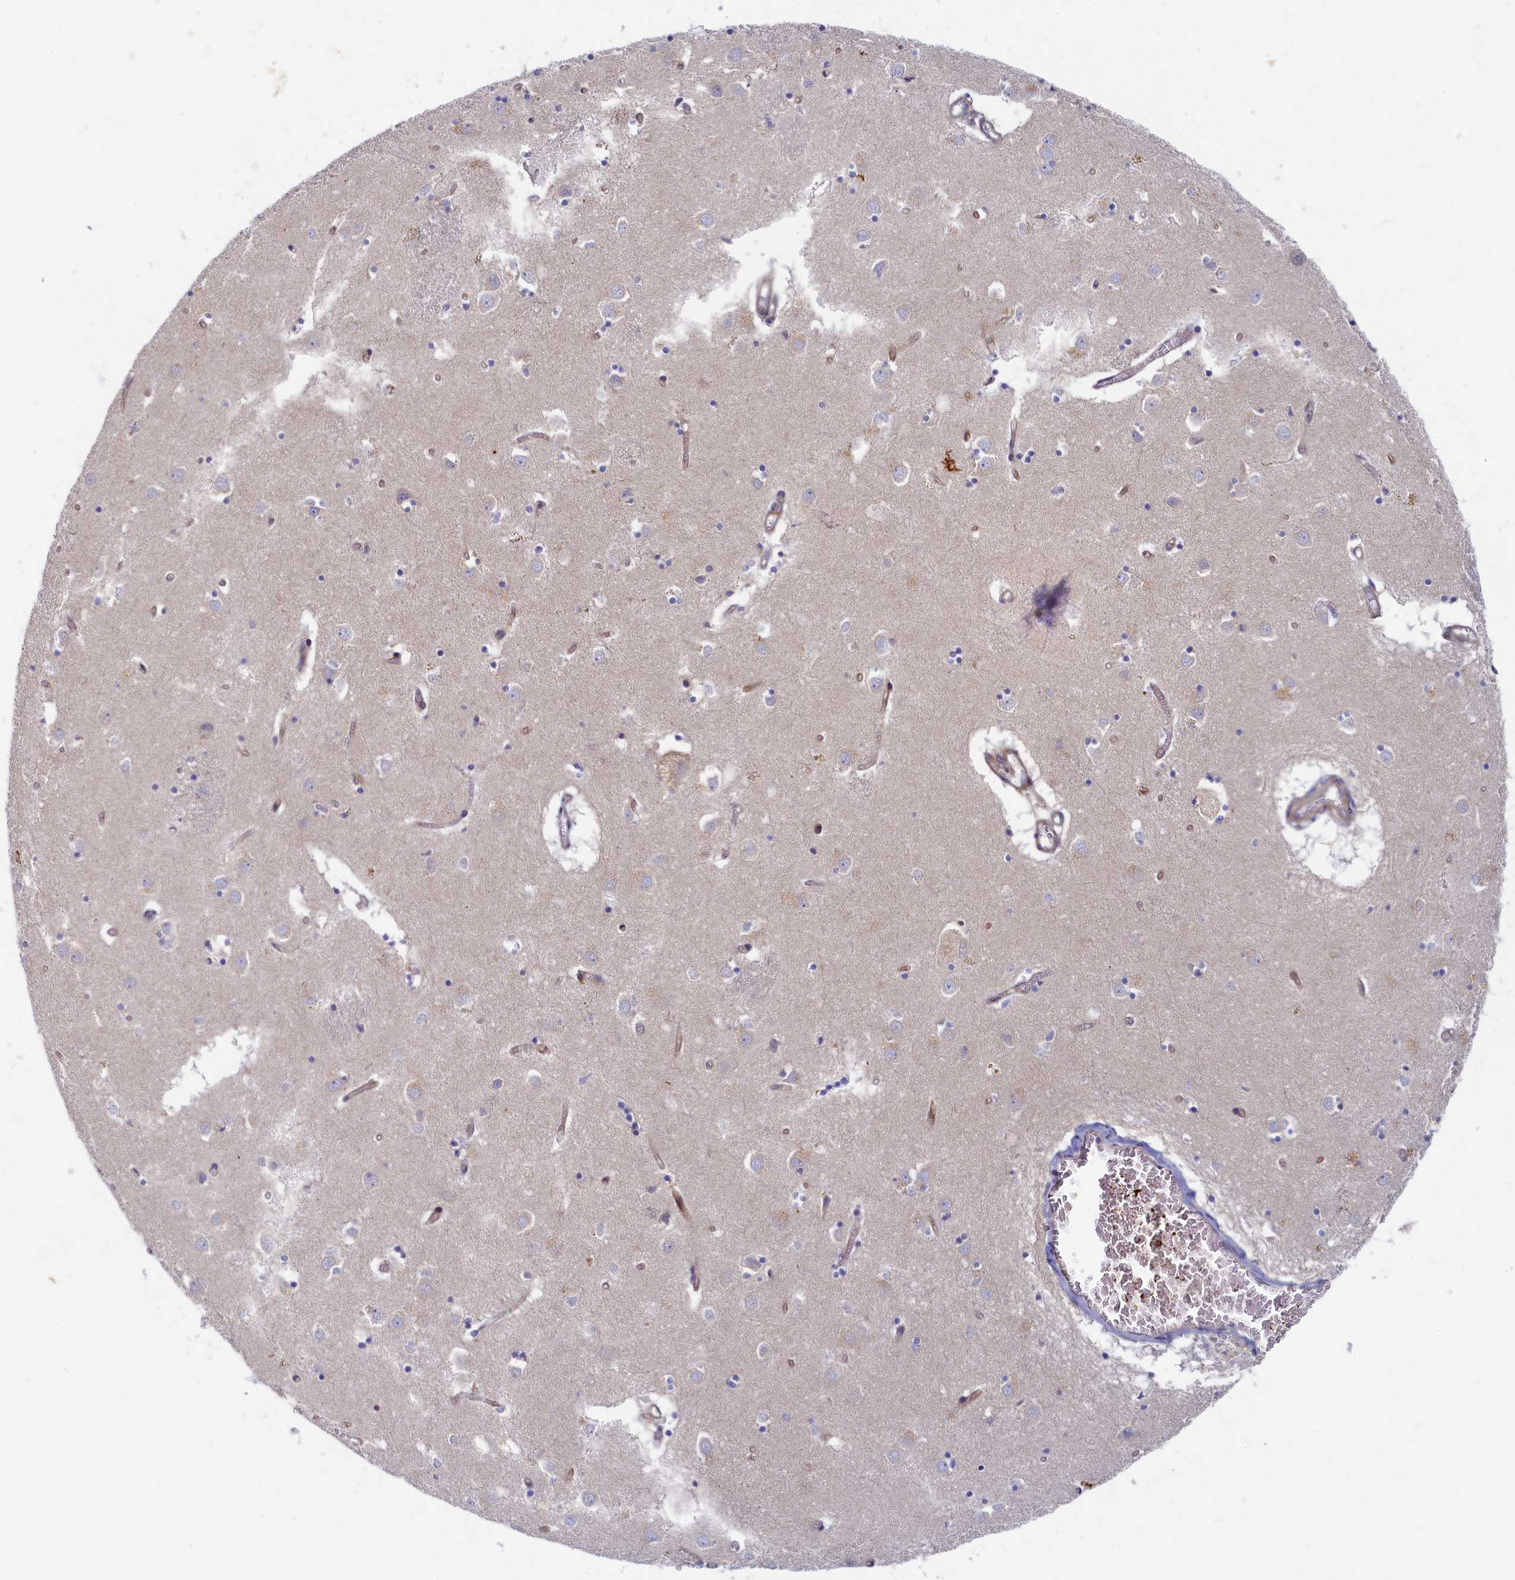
{"staining": {"intensity": "negative", "quantity": "none", "location": "none"}, "tissue": "caudate", "cell_type": "Glial cells", "image_type": "normal", "snomed": [{"axis": "morphology", "description": "Normal tissue, NOS"}, {"axis": "topography", "description": "Lateral ventricle wall"}], "caption": "Immunohistochemistry (IHC) histopathology image of normal caudate stained for a protein (brown), which demonstrates no positivity in glial cells. (DAB immunohistochemistry with hematoxylin counter stain).", "gene": "WDR59", "patient": {"sex": "male", "age": 70}}